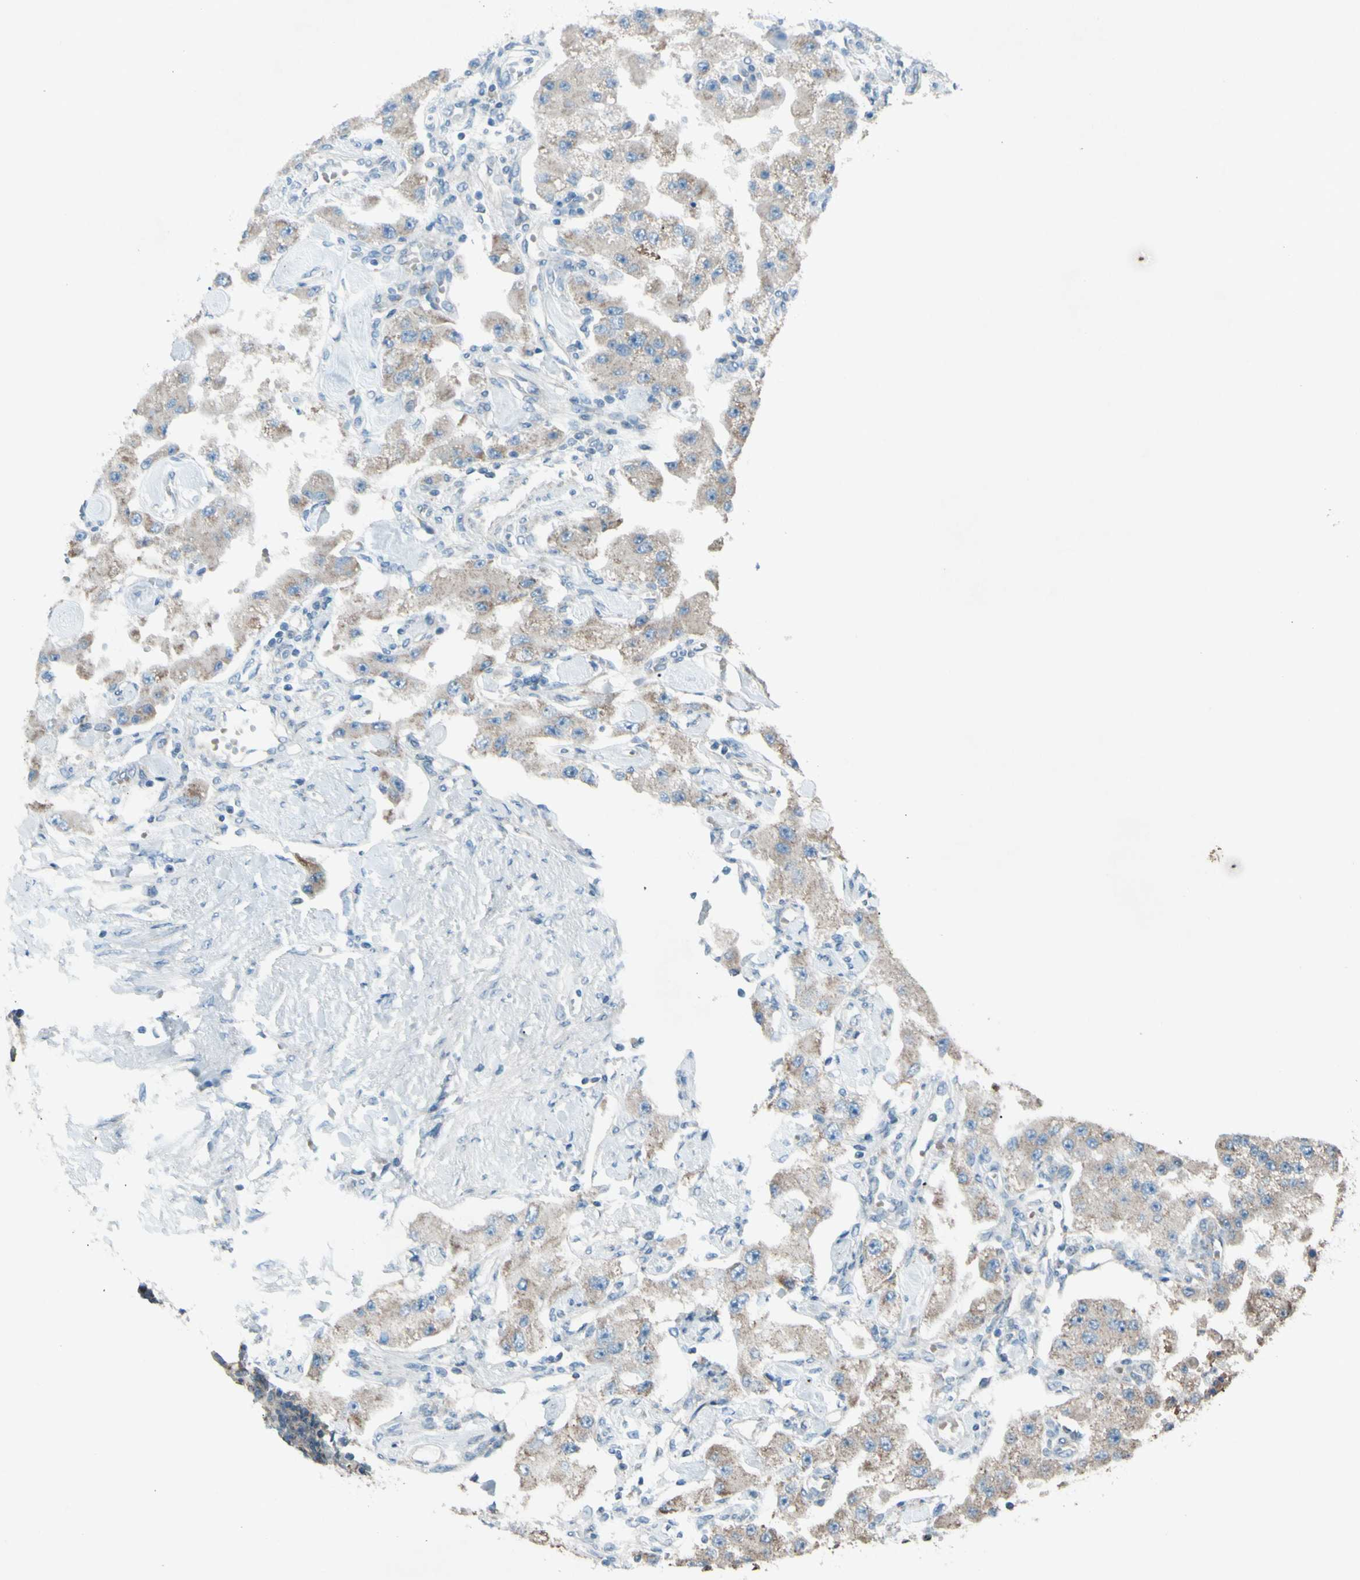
{"staining": {"intensity": "weak", "quantity": ">75%", "location": "cytoplasmic/membranous"}, "tissue": "carcinoid", "cell_type": "Tumor cells", "image_type": "cancer", "snomed": [{"axis": "morphology", "description": "Carcinoid, malignant, NOS"}, {"axis": "topography", "description": "Pancreas"}], "caption": "Immunohistochemical staining of human malignant carcinoid exhibits low levels of weak cytoplasmic/membranous protein staining in about >75% of tumor cells.", "gene": "ACOT8", "patient": {"sex": "male", "age": 41}}